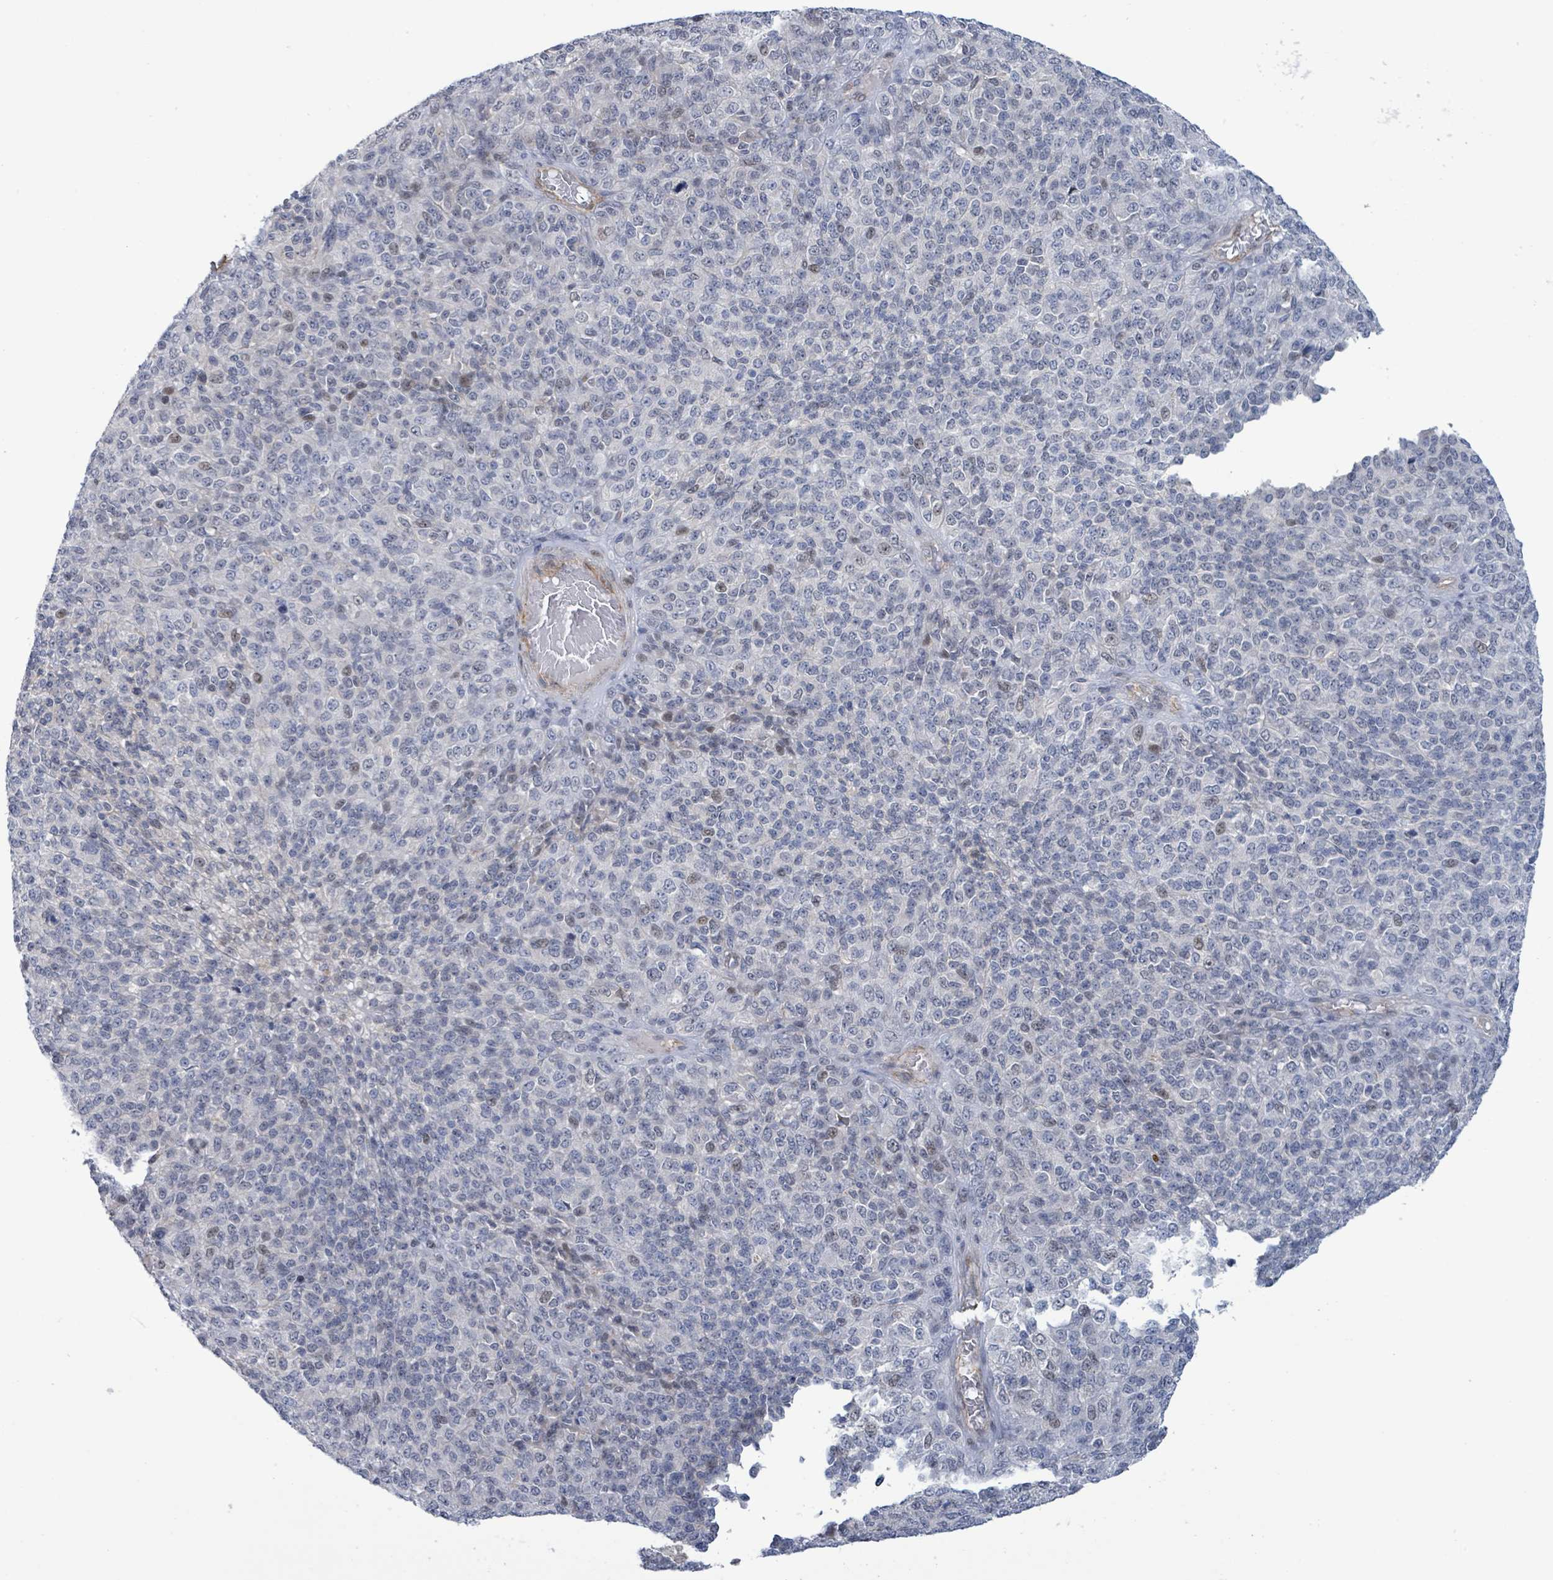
{"staining": {"intensity": "negative", "quantity": "none", "location": "none"}, "tissue": "melanoma", "cell_type": "Tumor cells", "image_type": "cancer", "snomed": [{"axis": "morphology", "description": "Malignant melanoma, Metastatic site"}, {"axis": "topography", "description": "Brain"}], "caption": "Tumor cells are negative for protein expression in human melanoma. (DAB (3,3'-diaminobenzidine) immunohistochemistry with hematoxylin counter stain).", "gene": "DMRTC1B", "patient": {"sex": "female", "age": 56}}